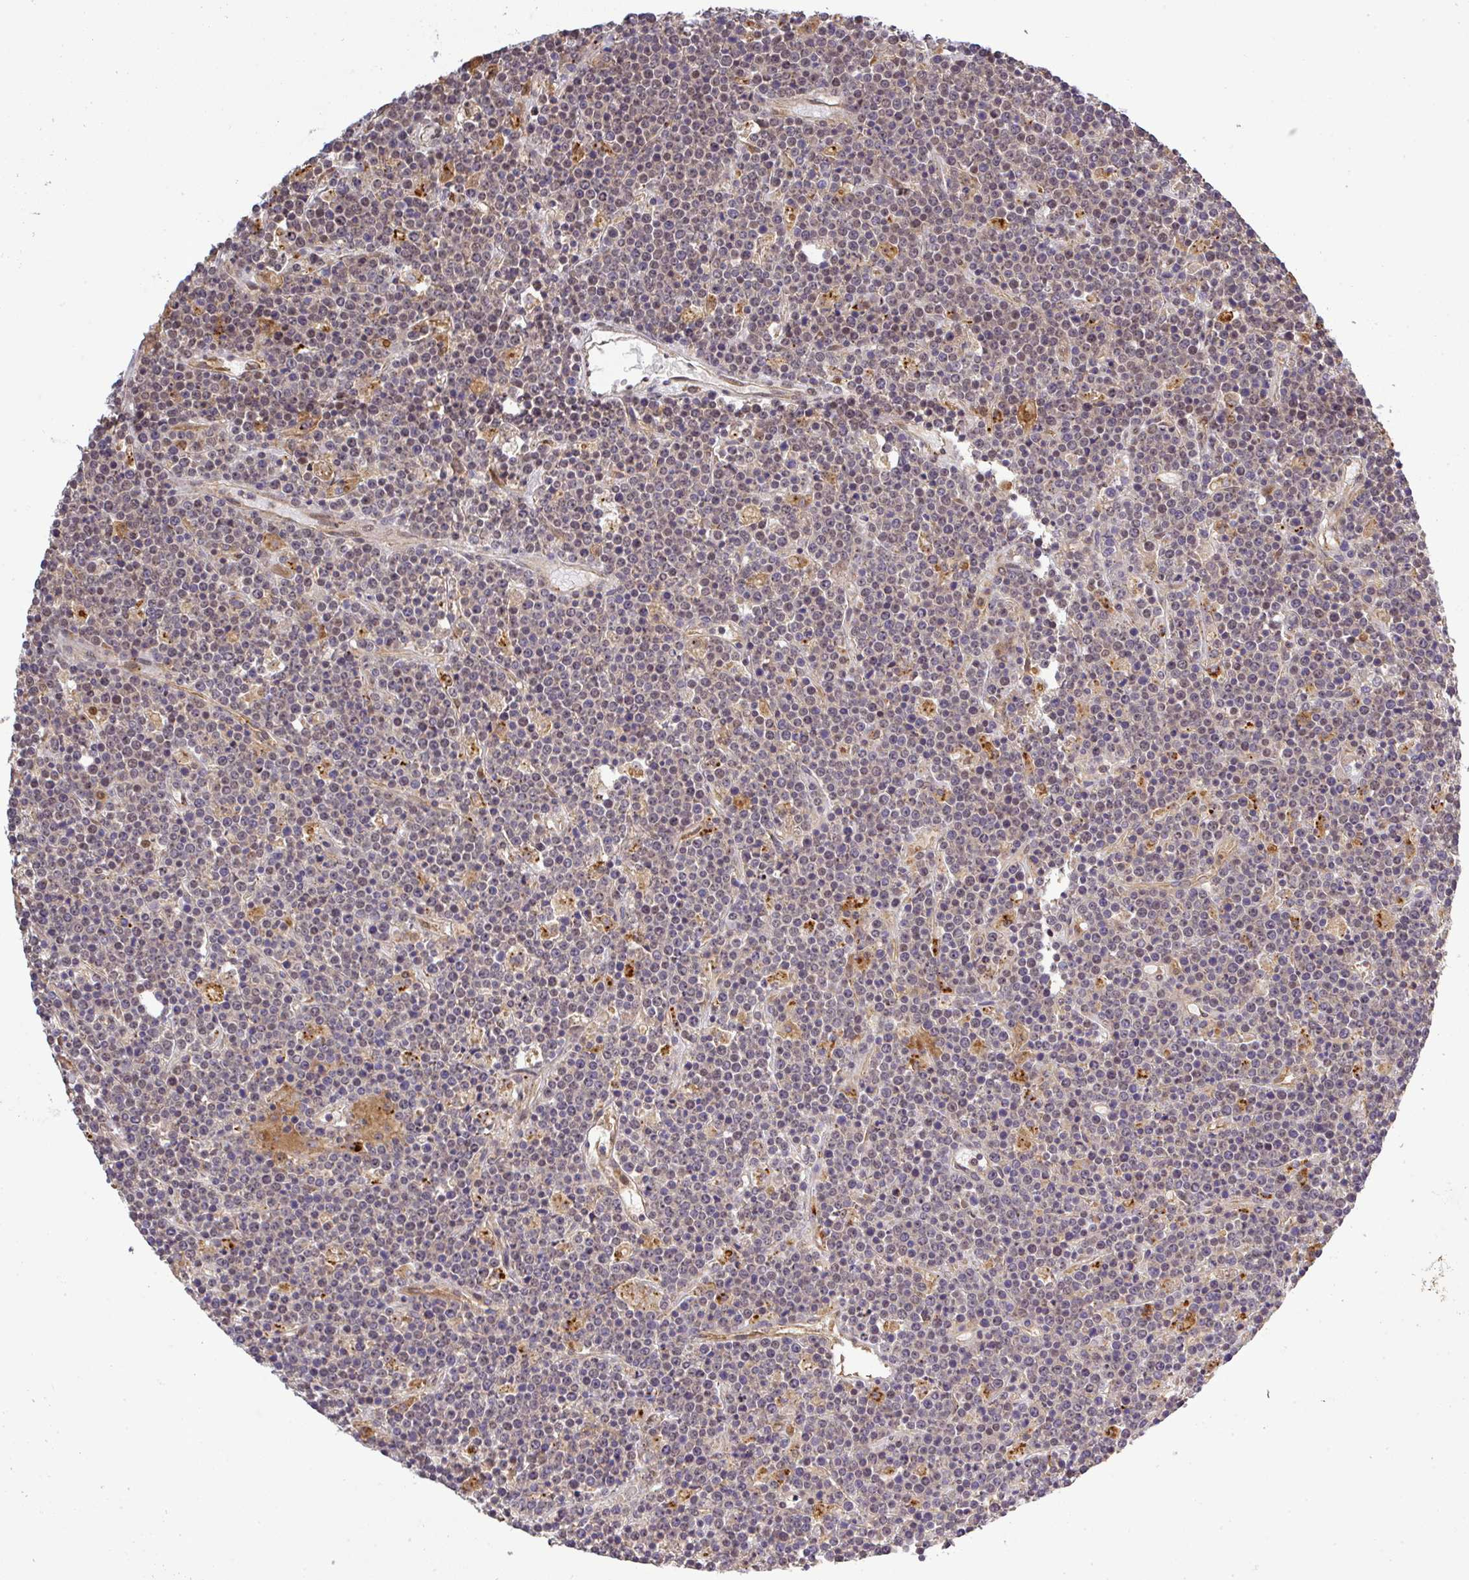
{"staining": {"intensity": "negative", "quantity": "none", "location": "none"}, "tissue": "lymphoma", "cell_type": "Tumor cells", "image_type": "cancer", "snomed": [{"axis": "morphology", "description": "Malignant lymphoma, non-Hodgkin's type, High grade"}, {"axis": "topography", "description": "Ovary"}], "caption": "An immunohistochemistry histopathology image of malignant lymphoma, non-Hodgkin's type (high-grade) is shown. There is no staining in tumor cells of malignant lymphoma, non-Hodgkin's type (high-grade).", "gene": "FAM153A", "patient": {"sex": "female", "age": 56}}